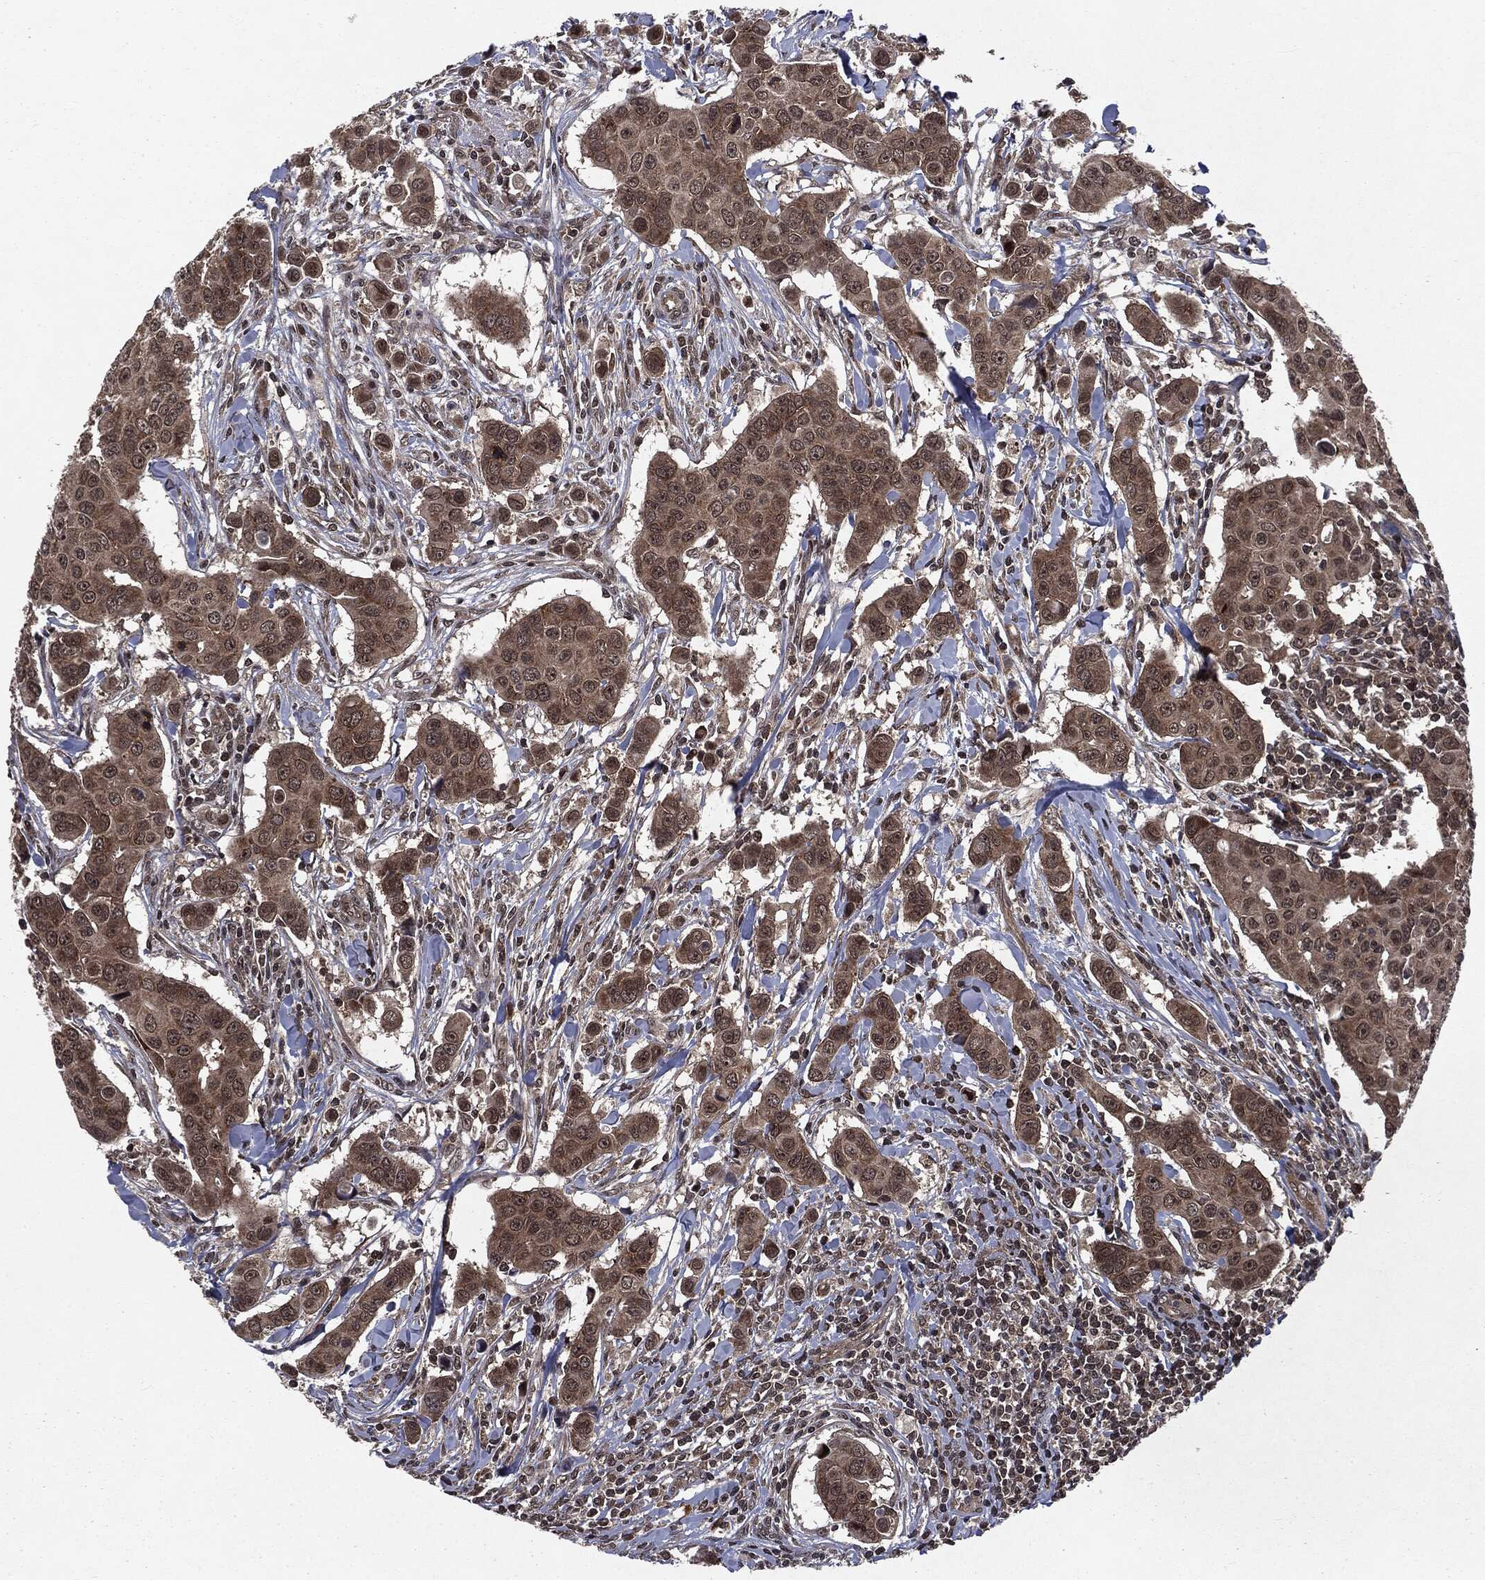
{"staining": {"intensity": "moderate", "quantity": "25%-75%", "location": "cytoplasmic/membranous,nuclear"}, "tissue": "breast cancer", "cell_type": "Tumor cells", "image_type": "cancer", "snomed": [{"axis": "morphology", "description": "Duct carcinoma"}, {"axis": "topography", "description": "Breast"}], "caption": "Breast cancer (invasive ductal carcinoma) stained for a protein exhibits moderate cytoplasmic/membranous and nuclear positivity in tumor cells. The staining was performed using DAB (3,3'-diaminobenzidine), with brown indicating positive protein expression. Nuclei are stained blue with hematoxylin.", "gene": "STAU2", "patient": {"sex": "female", "age": 24}}